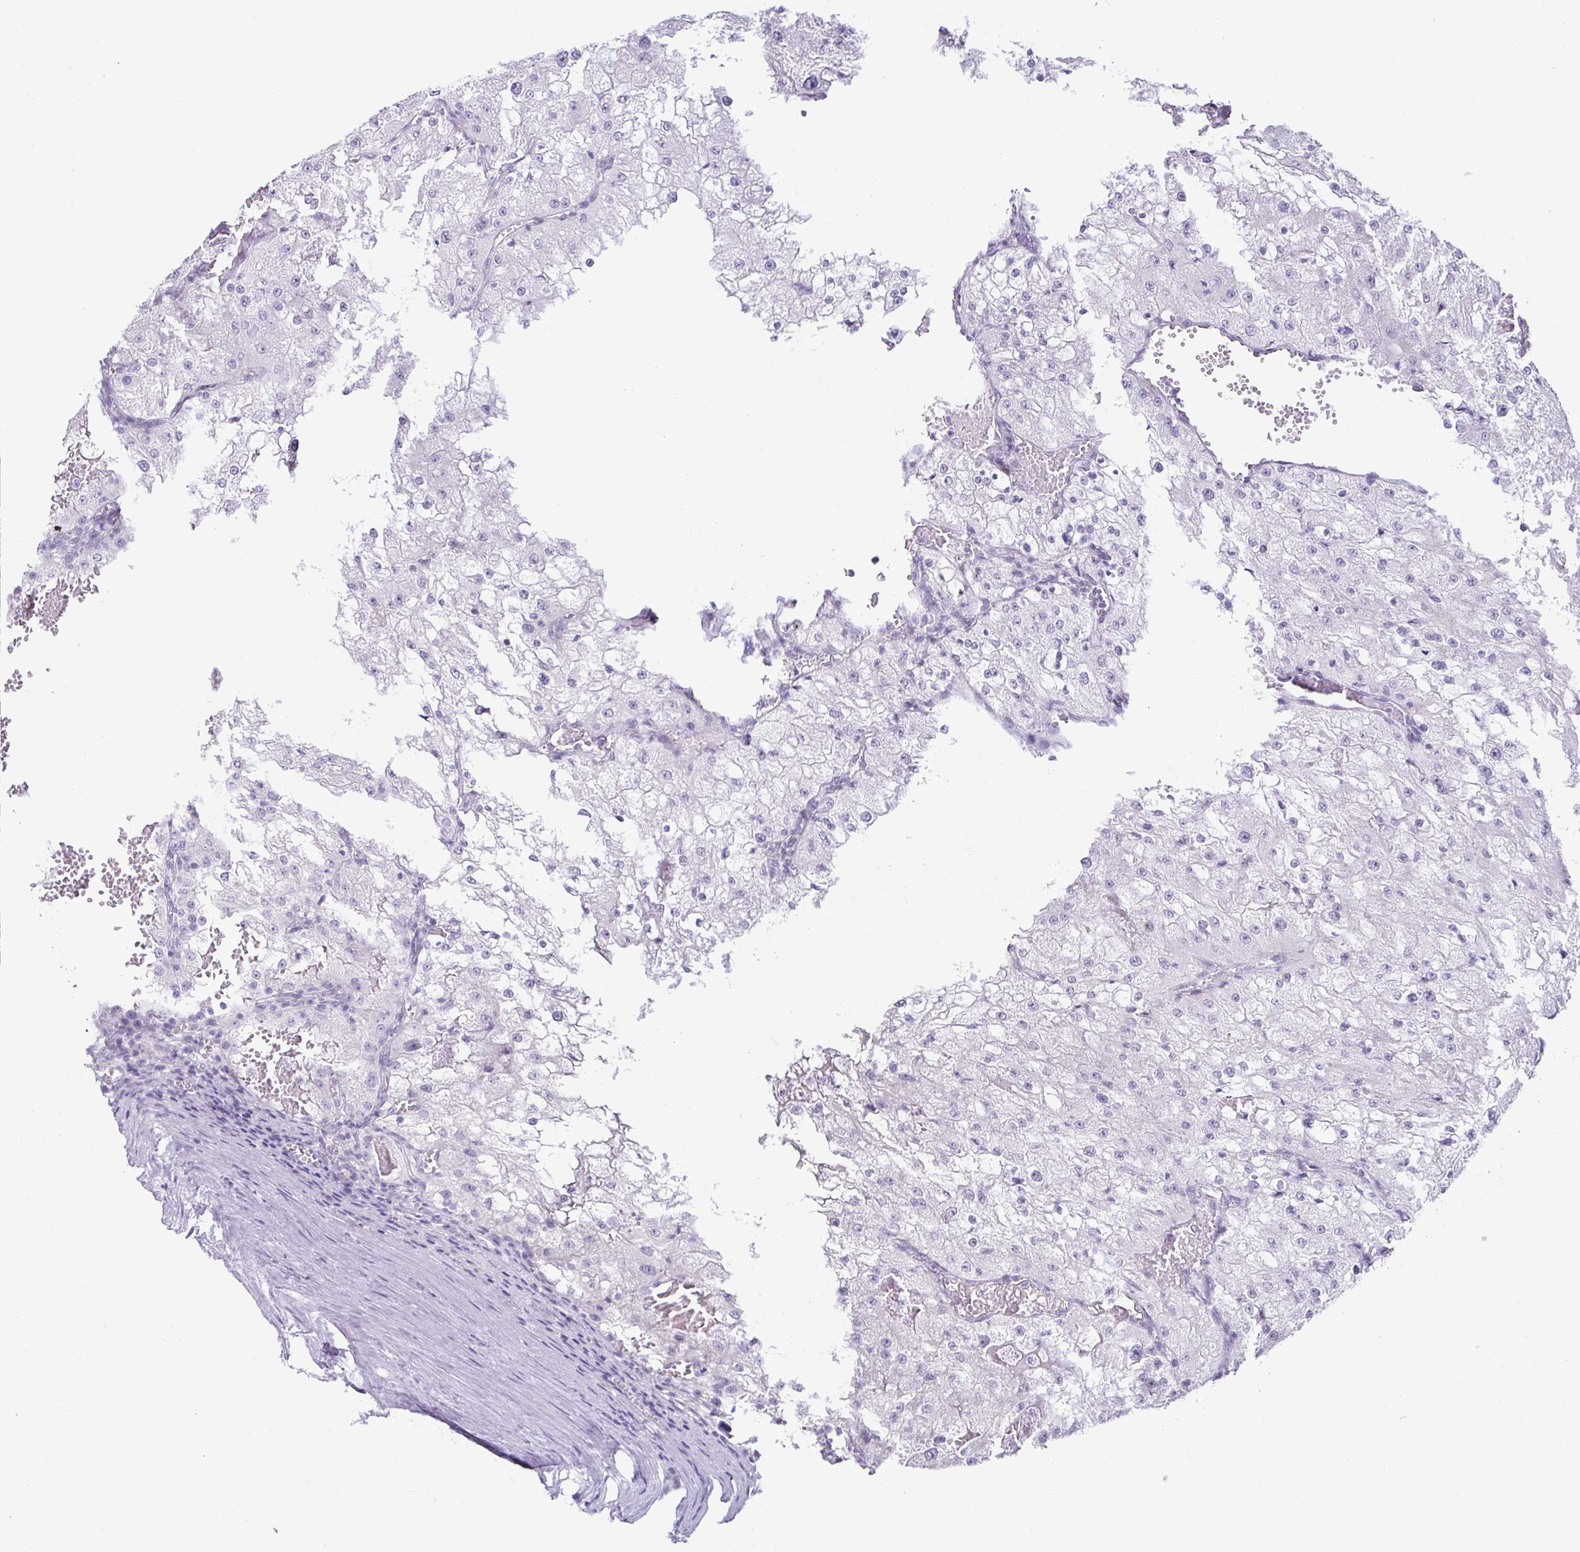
{"staining": {"intensity": "negative", "quantity": "none", "location": "none"}, "tissue": "renal cancer", "cell_type": "Tumor cells", "image_type": "cancer", "snomed": [{"axis": "morphology", "description": "Adenocarcinoma, NOS"}, {"axis": "topography", "description": "Kidney"}], "caption": "DAB (3,3'-diaminobenzidine) immunohistochemical staining of human renal cancer (adenocarcinoma) displays no significant staining in tumor cells.", "gene": "RNF183", "patient": {"sex": "female", "age": 74}}